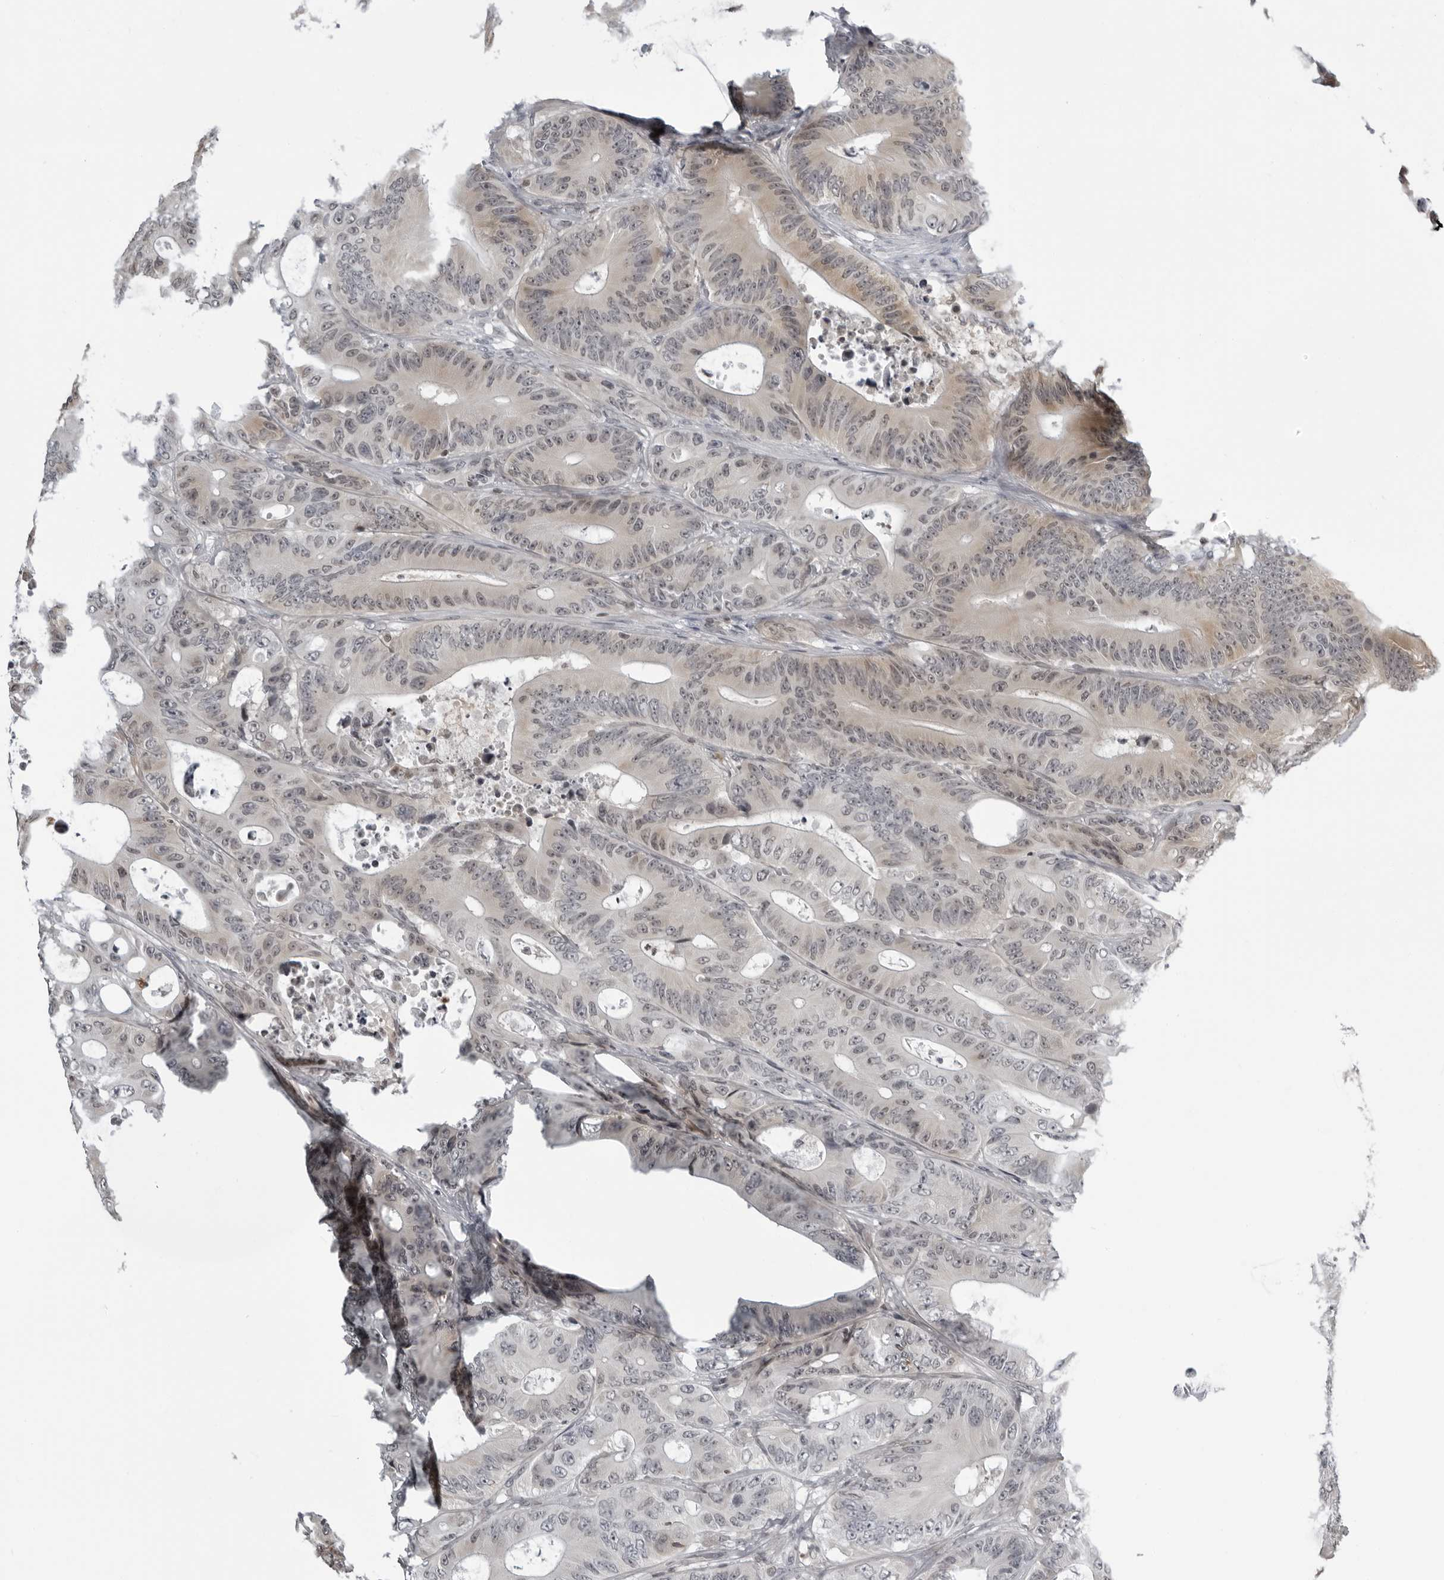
{"staining": {"intensity": "weak", "quantity": "25%-75%", "location": "cytoplasmic/membranous,nuclear"}, "tissue": "colorectal cancer", "cell_type": "Tumor cells", "image_type": "cancer", "snomed": [{"axis": "morphology", "description": "Adenocarcinoma, NOS"}, {"axis": "topography", "description": "Colon"}], "caption": "Brown immunohistochemical staining in colorectal adenocarcinoma reveals weak cytoplasmic/membranous and nuclear expression in about 25%-75% of tumor cells. (Brightfield microscopy of DAB IHC at high magnification).", "gene": "RTCA", "patient": {"sex": "male", "age": 83}}